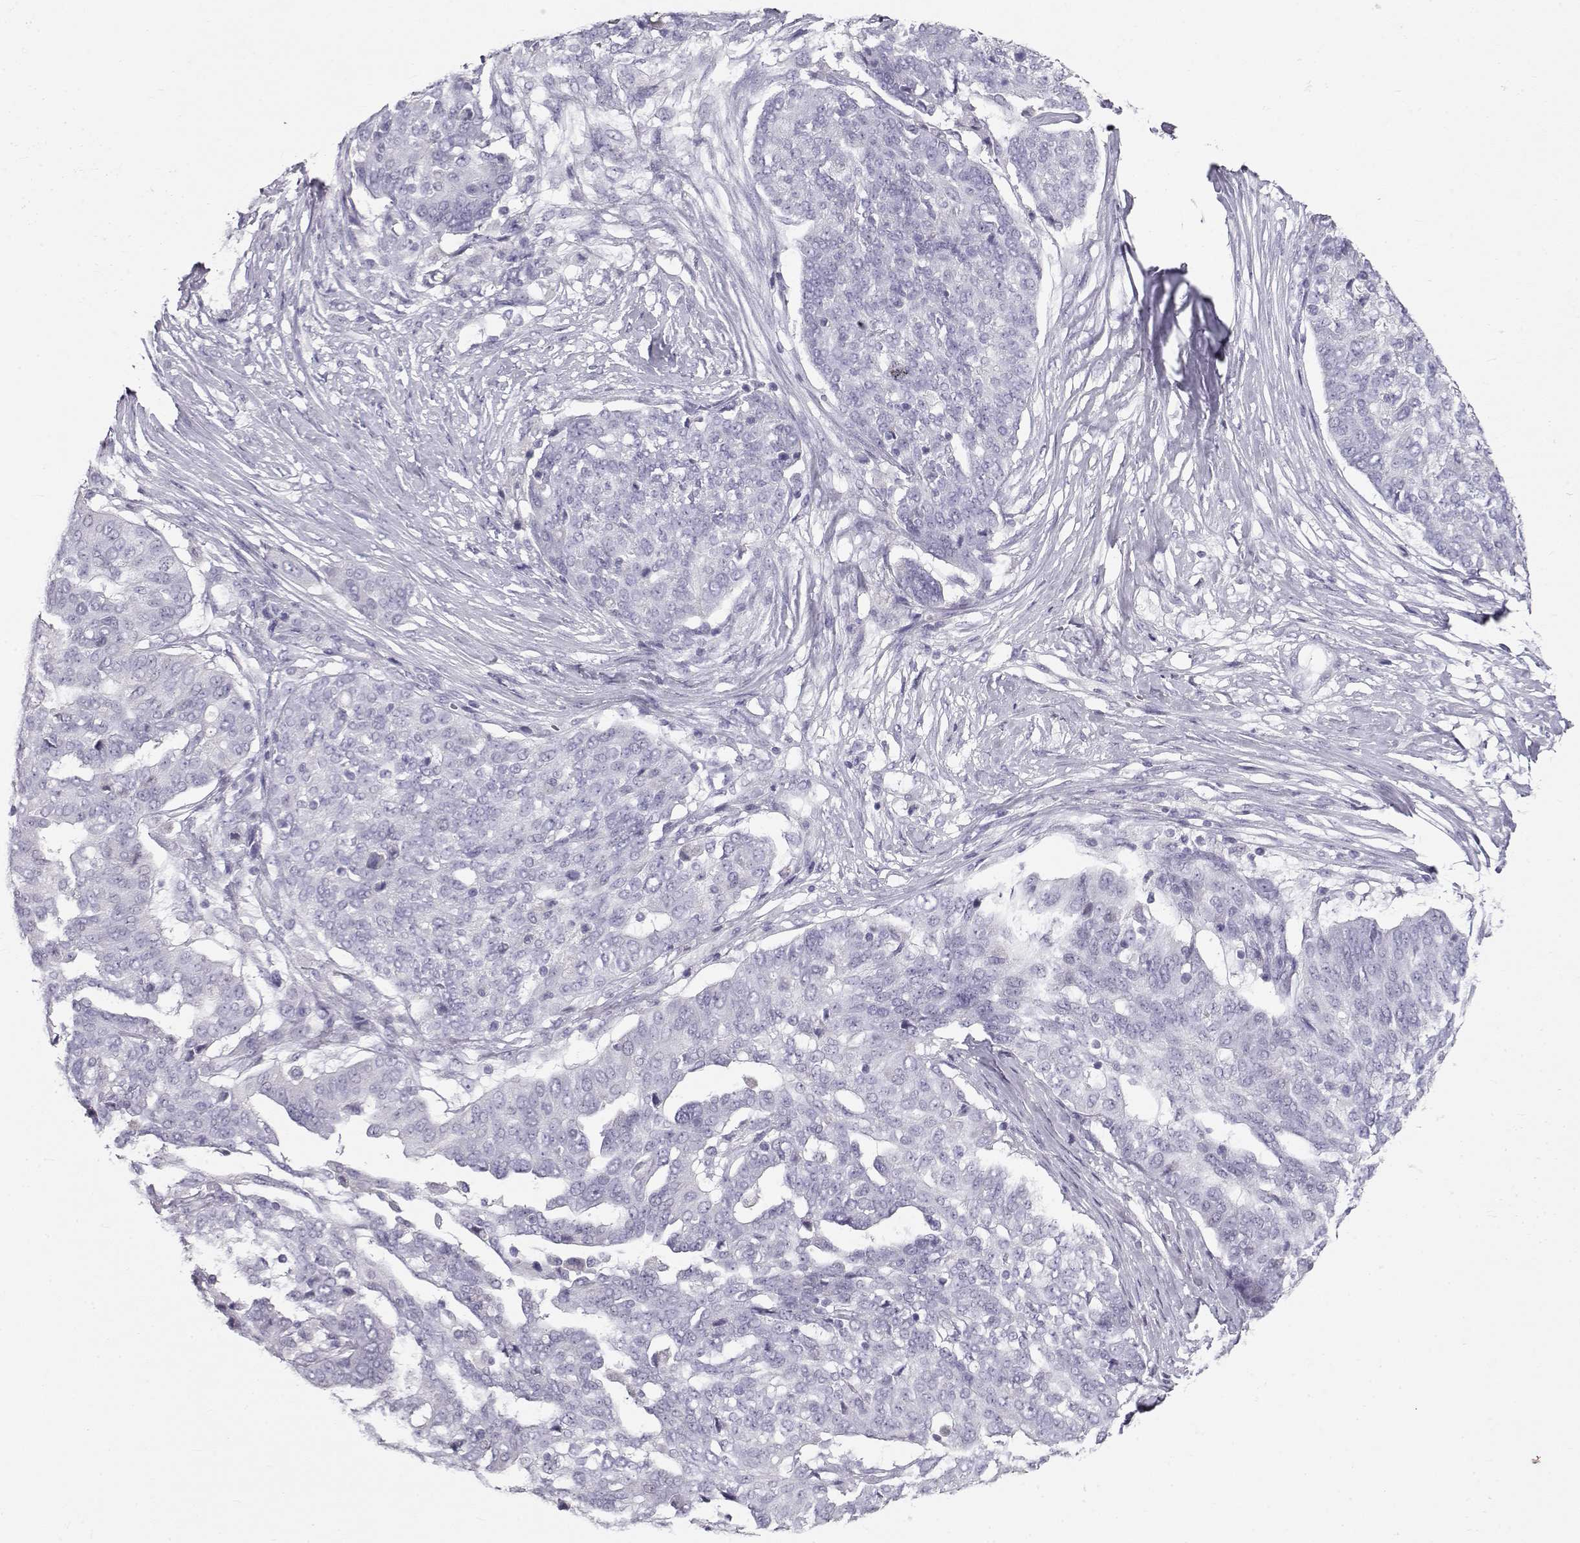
{"staining": {"intensity": "negative", "quantity": "none", "location": "none"}, "tissue": "ovarian cancer", "cell_type": "Tumor cells", "image_type": "cancer", "snomed": [{"axis": "morphology", "description": "Cystadenocarcinoma, serous, NOS"}, {"axis": "topography", "description": "Ovary"}], "caption": "Ovarian cancer (serous cystadenocarcinoma) was stained to show a protein in brown. There is no significant staining in tumor cells.", "gene": "GPR26", "patient": {"sex": "female", "age": 67}}